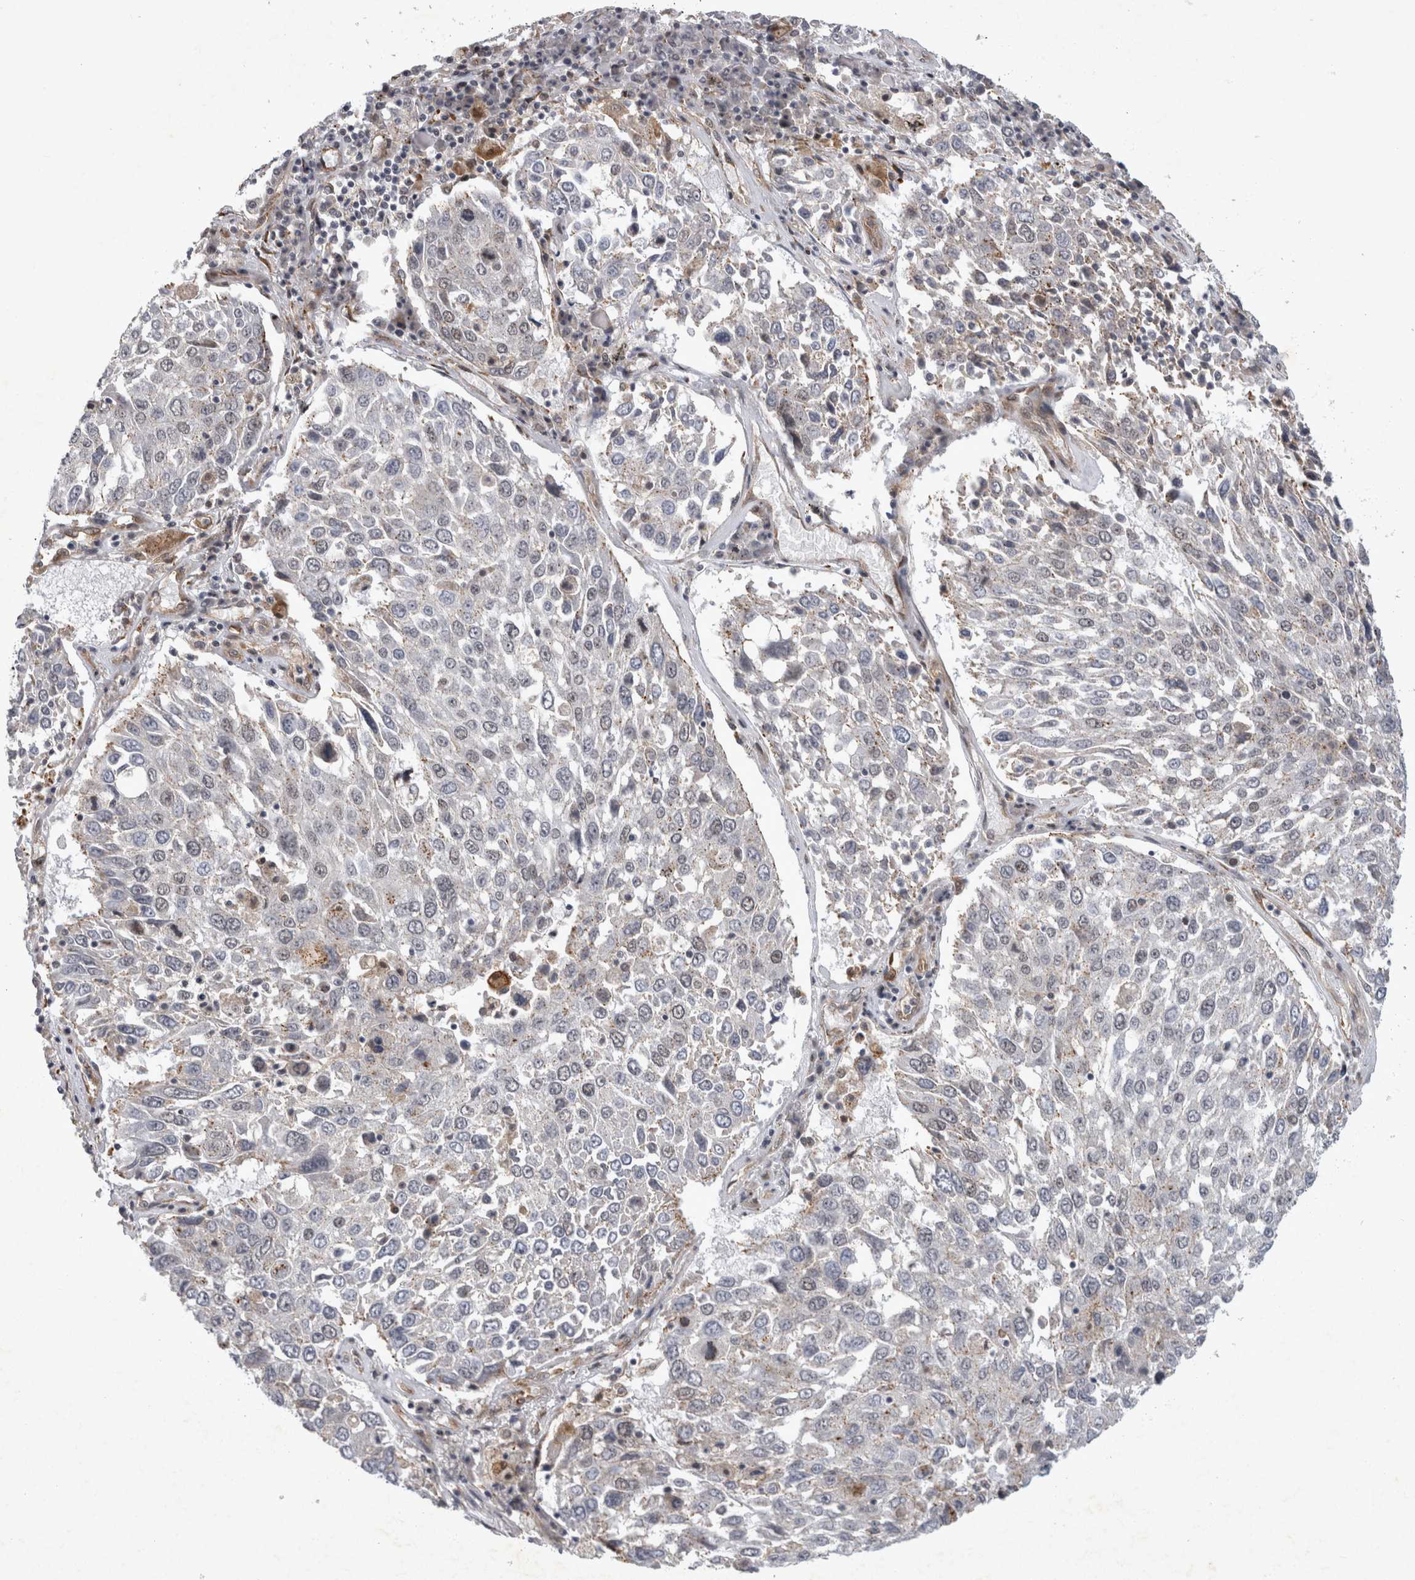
{"staining": {"intensity": "negative", "quantity": "none", "location": "none"}, "tissue": "lung cancer", "cell_type": "Tumor cells", "image_type": "cancer", "snomed": [{"axis": "morphology", "description": "Squamous cell carcinoma, NOS"}, {"axis": "topography", "description": "Lung"}], "caption": "The immunohistochemistry (IHC) photomicrograph has no significant expression in tumor cells of lung cancer (squamous cell carcinoma) tissue.", "gene": "PARP11", "patient": {"sex": "male", "age": 65}}